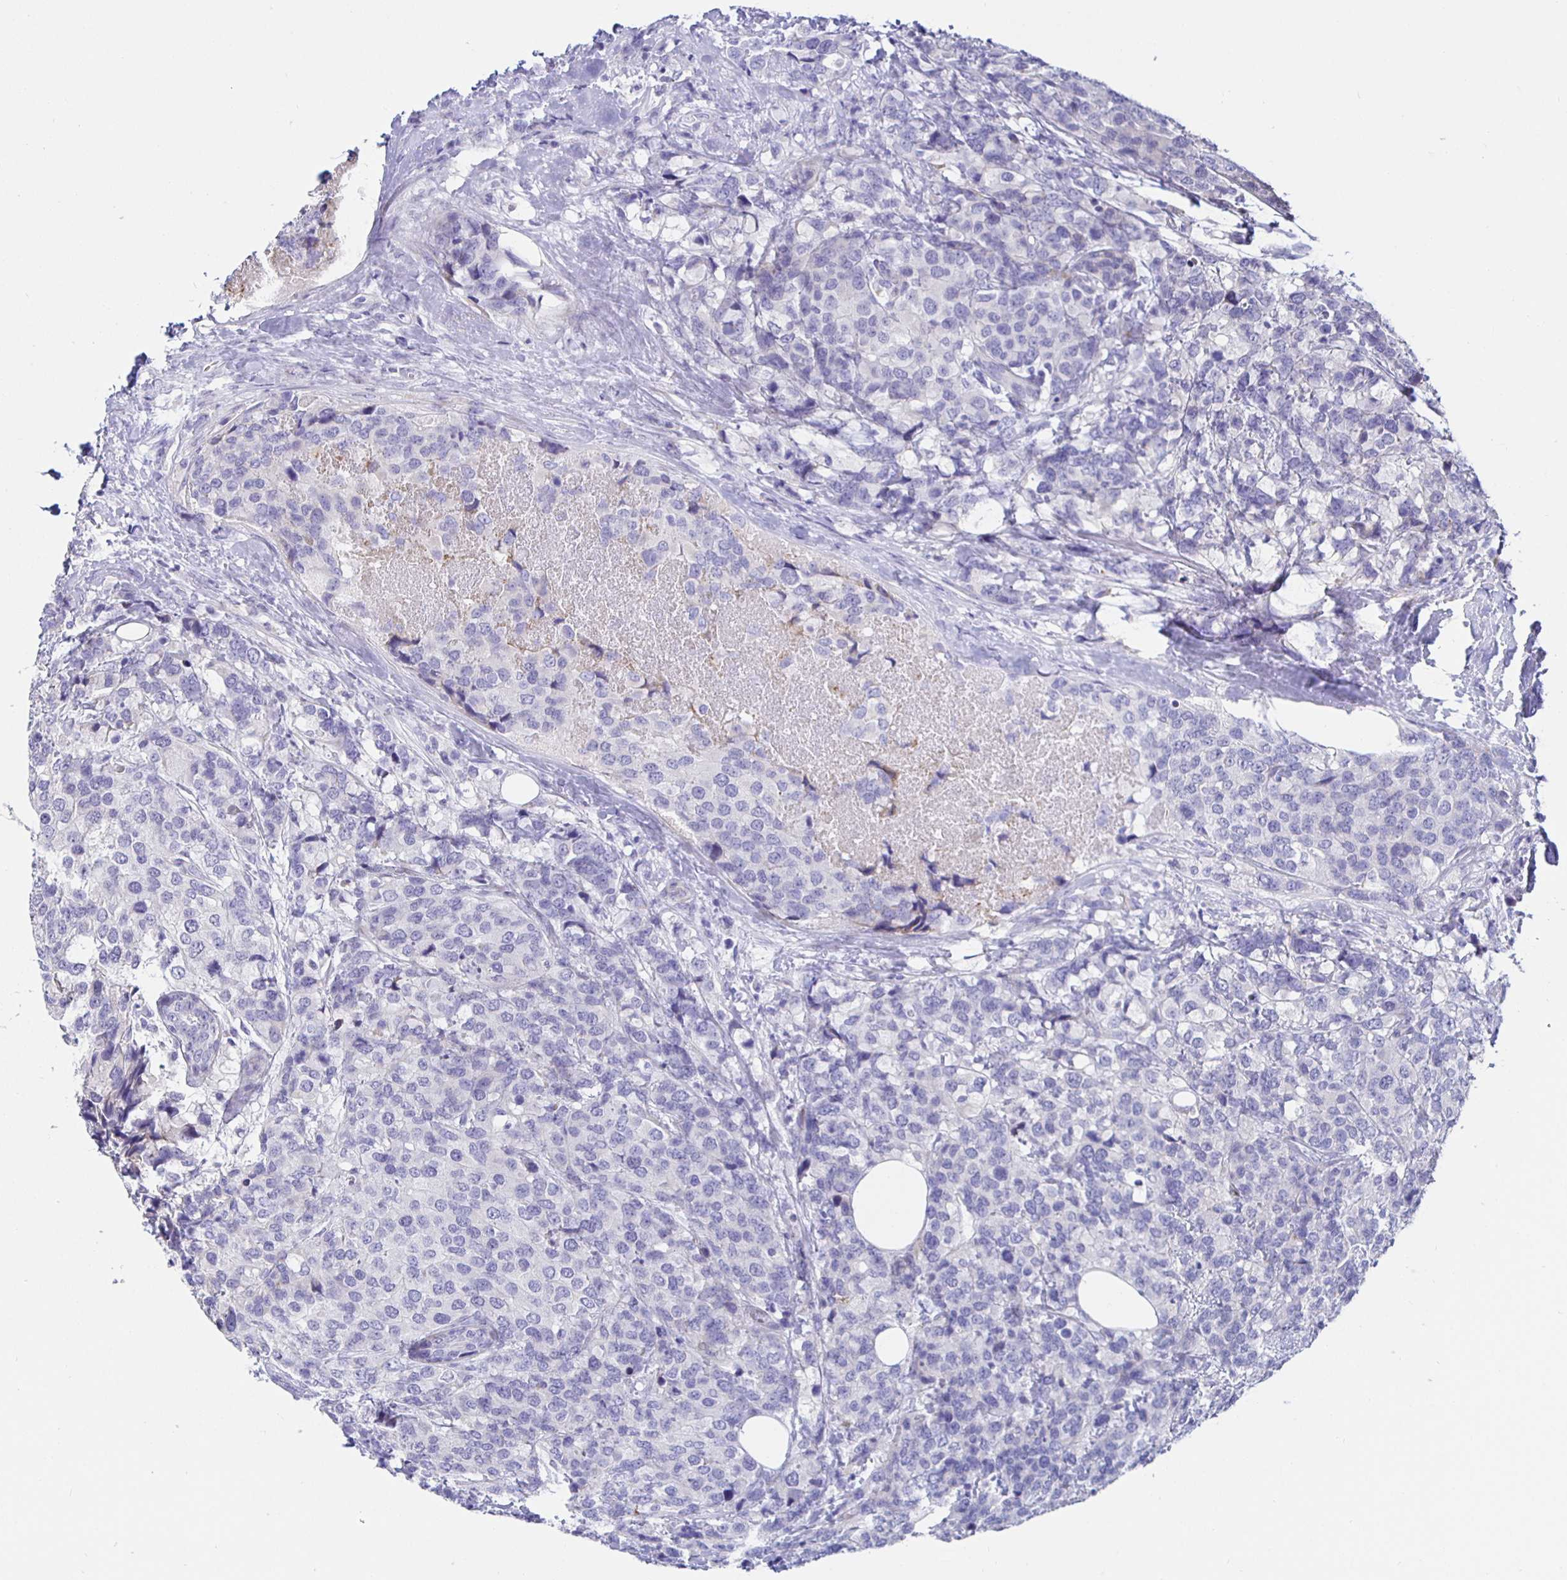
{"staining": {"intensity": "negative", "quantity": "none", "location": "none"}, "tissue": "breast cancer", "cell_type": "Tumor cells", "image_type": "cancer", "snomed": [{"axis": "morphology", "description": "Lobular carcinoma"}, {"axis": "topography", "description": "Breast"}], "caption": "Immunohistochemistry (IHC) of human breast lobular carcinoma shows no positivity in tumor cells.", "gene": "HSPA4L", "patient": {"sex": "female", "age": 59}}